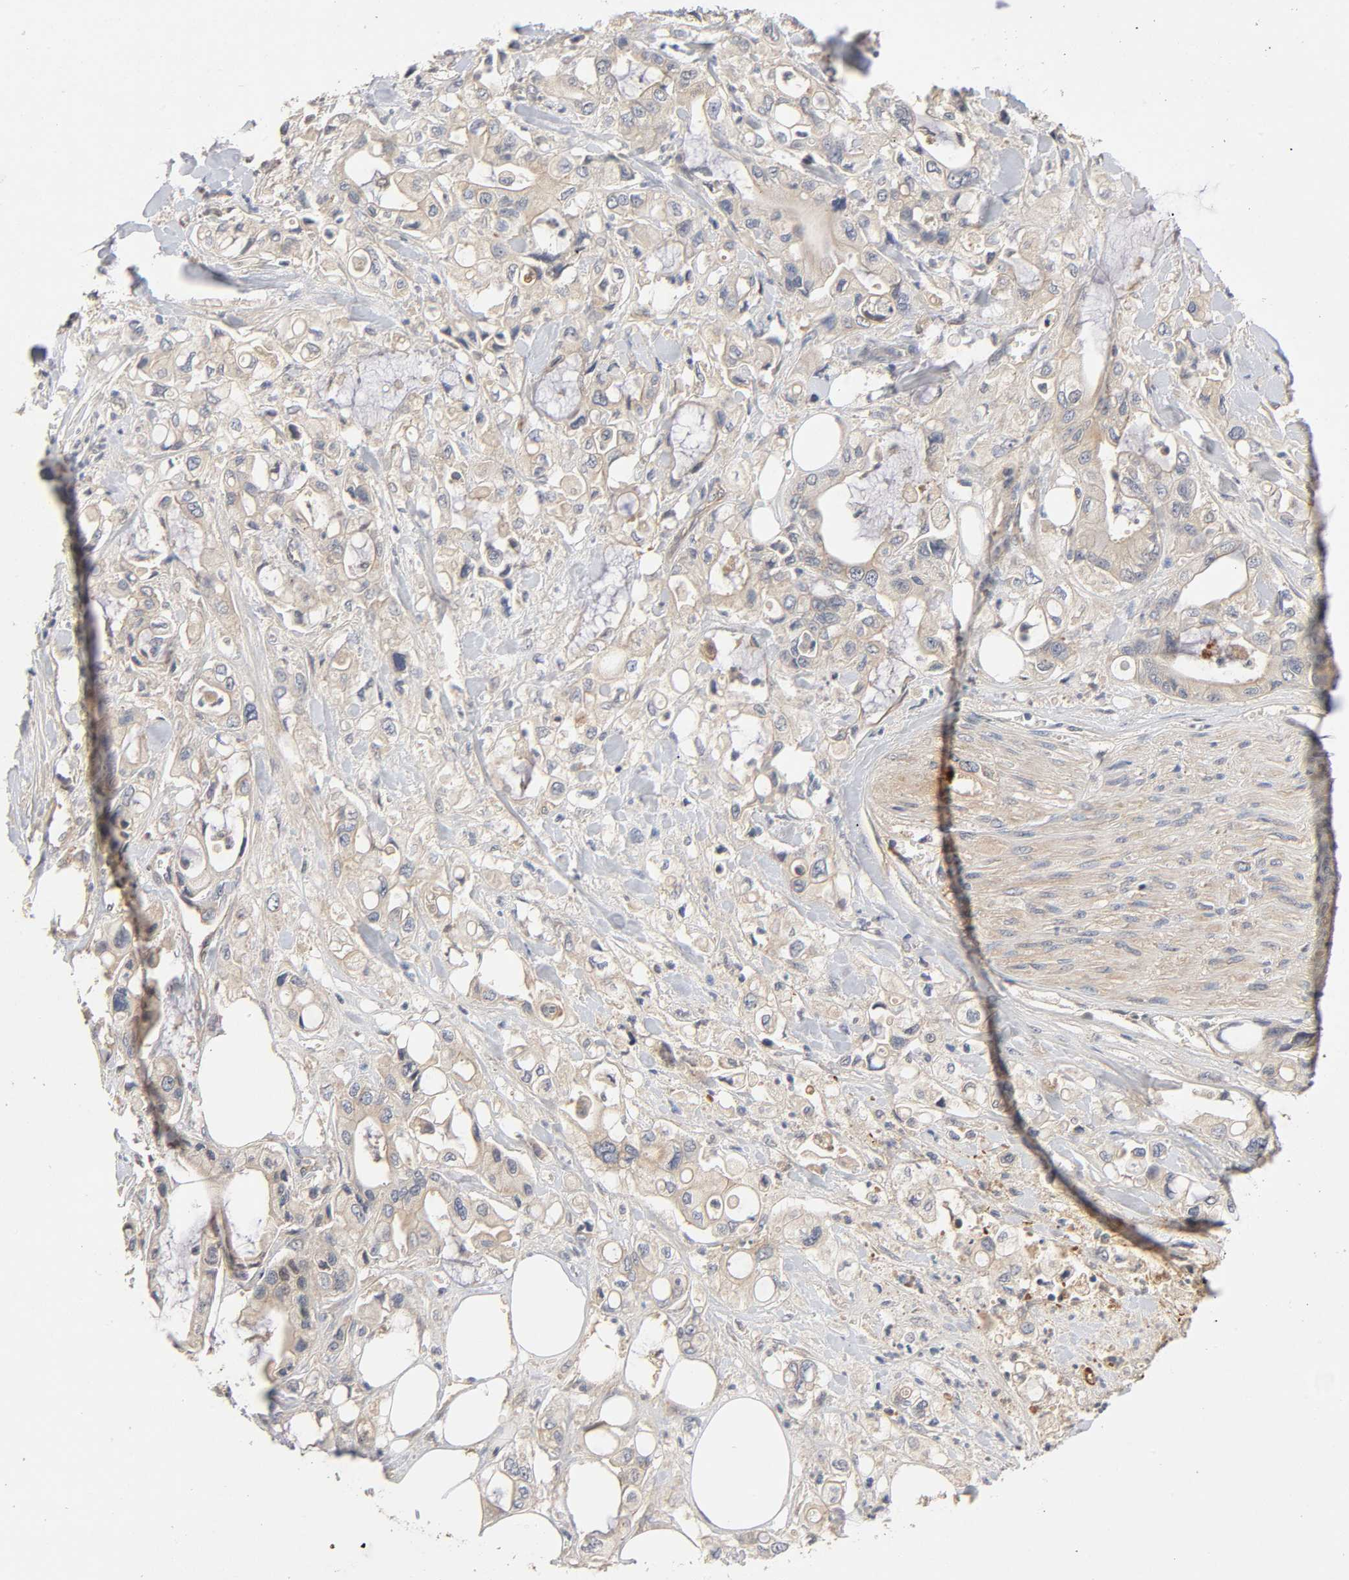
{"staining": {"intensity": "moderate", "quantity": ">75%", "location": "cytoplasmic/membranous"}, "tissue": "pancreatic cancer", "cell_type": "Tumor cells", "image_type": "cancer", "snomed": [{"axis": "morphology", "description": "Adenocarcinoma, NOS"}, {"axis": "topography", "description": "Pancreas"}], "caption": "Pancreatic cancer tissue shows moderate cytoplasmic/membranous staining in approximately >75% of tumor cells", "gene": "CPB2", "patient": {"sex": "male", "age": 70}}